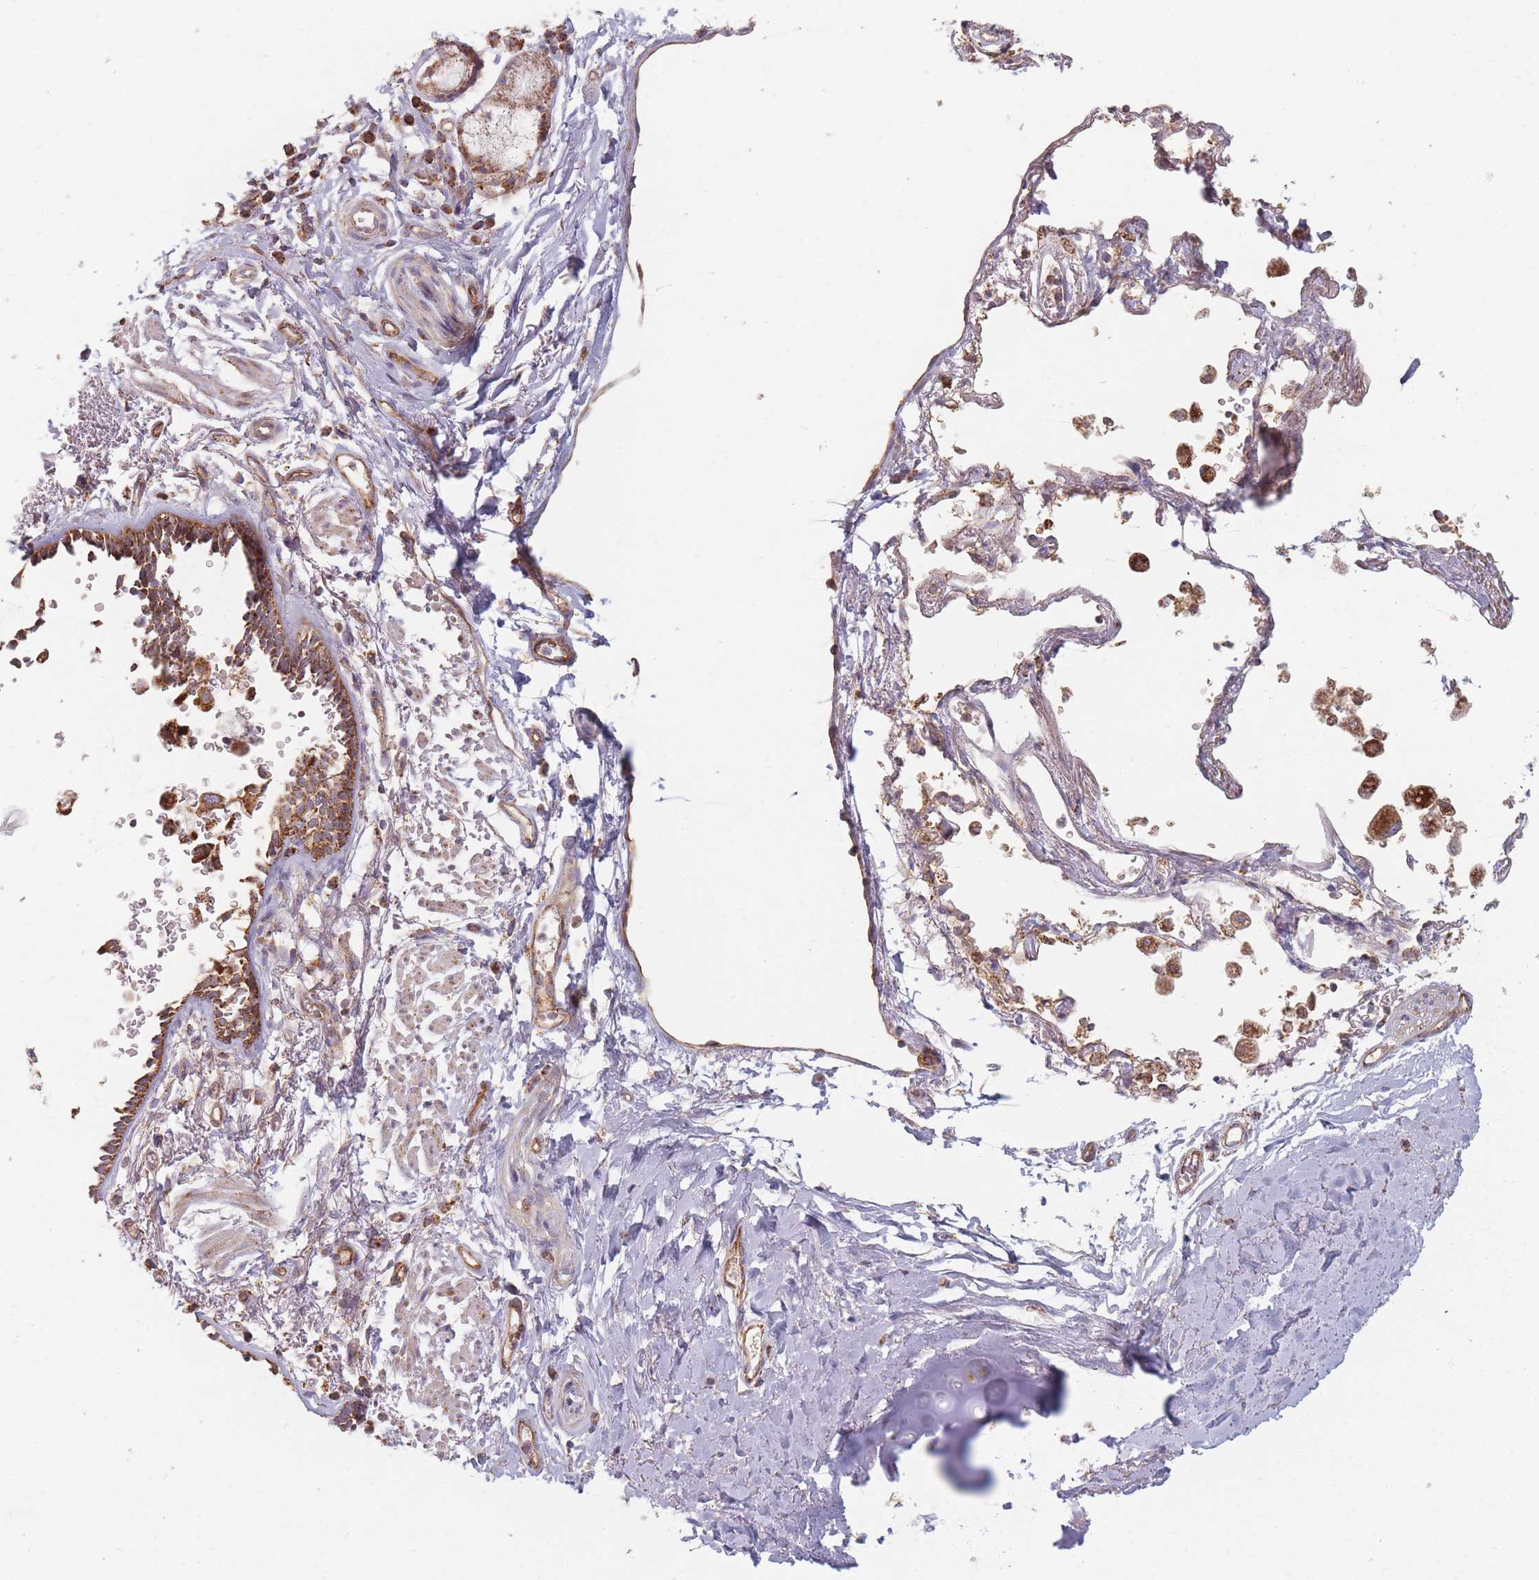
{"staining": {"intensity": "negative", "quantity": "none", "location": "none"}, "tissue": "adipose tissue", "cell_type": "Adipocytes", "image_type": "normal", "snomed": [{"axis": "morphology", "description": "Normal tissue, NOS"}, {"axis": "topography", "description": "Cartilage tissue"}], "caption": "Adipocytes are negative for brown protein staining in benign adipose tissue. Brightfield microscopy of immunohistochemistry stained with DAB (brown) and hematoxylin (blue), captured at high magnification.", "gene": "ESRP2", "patient": {"sex": "male", "age": 73}}